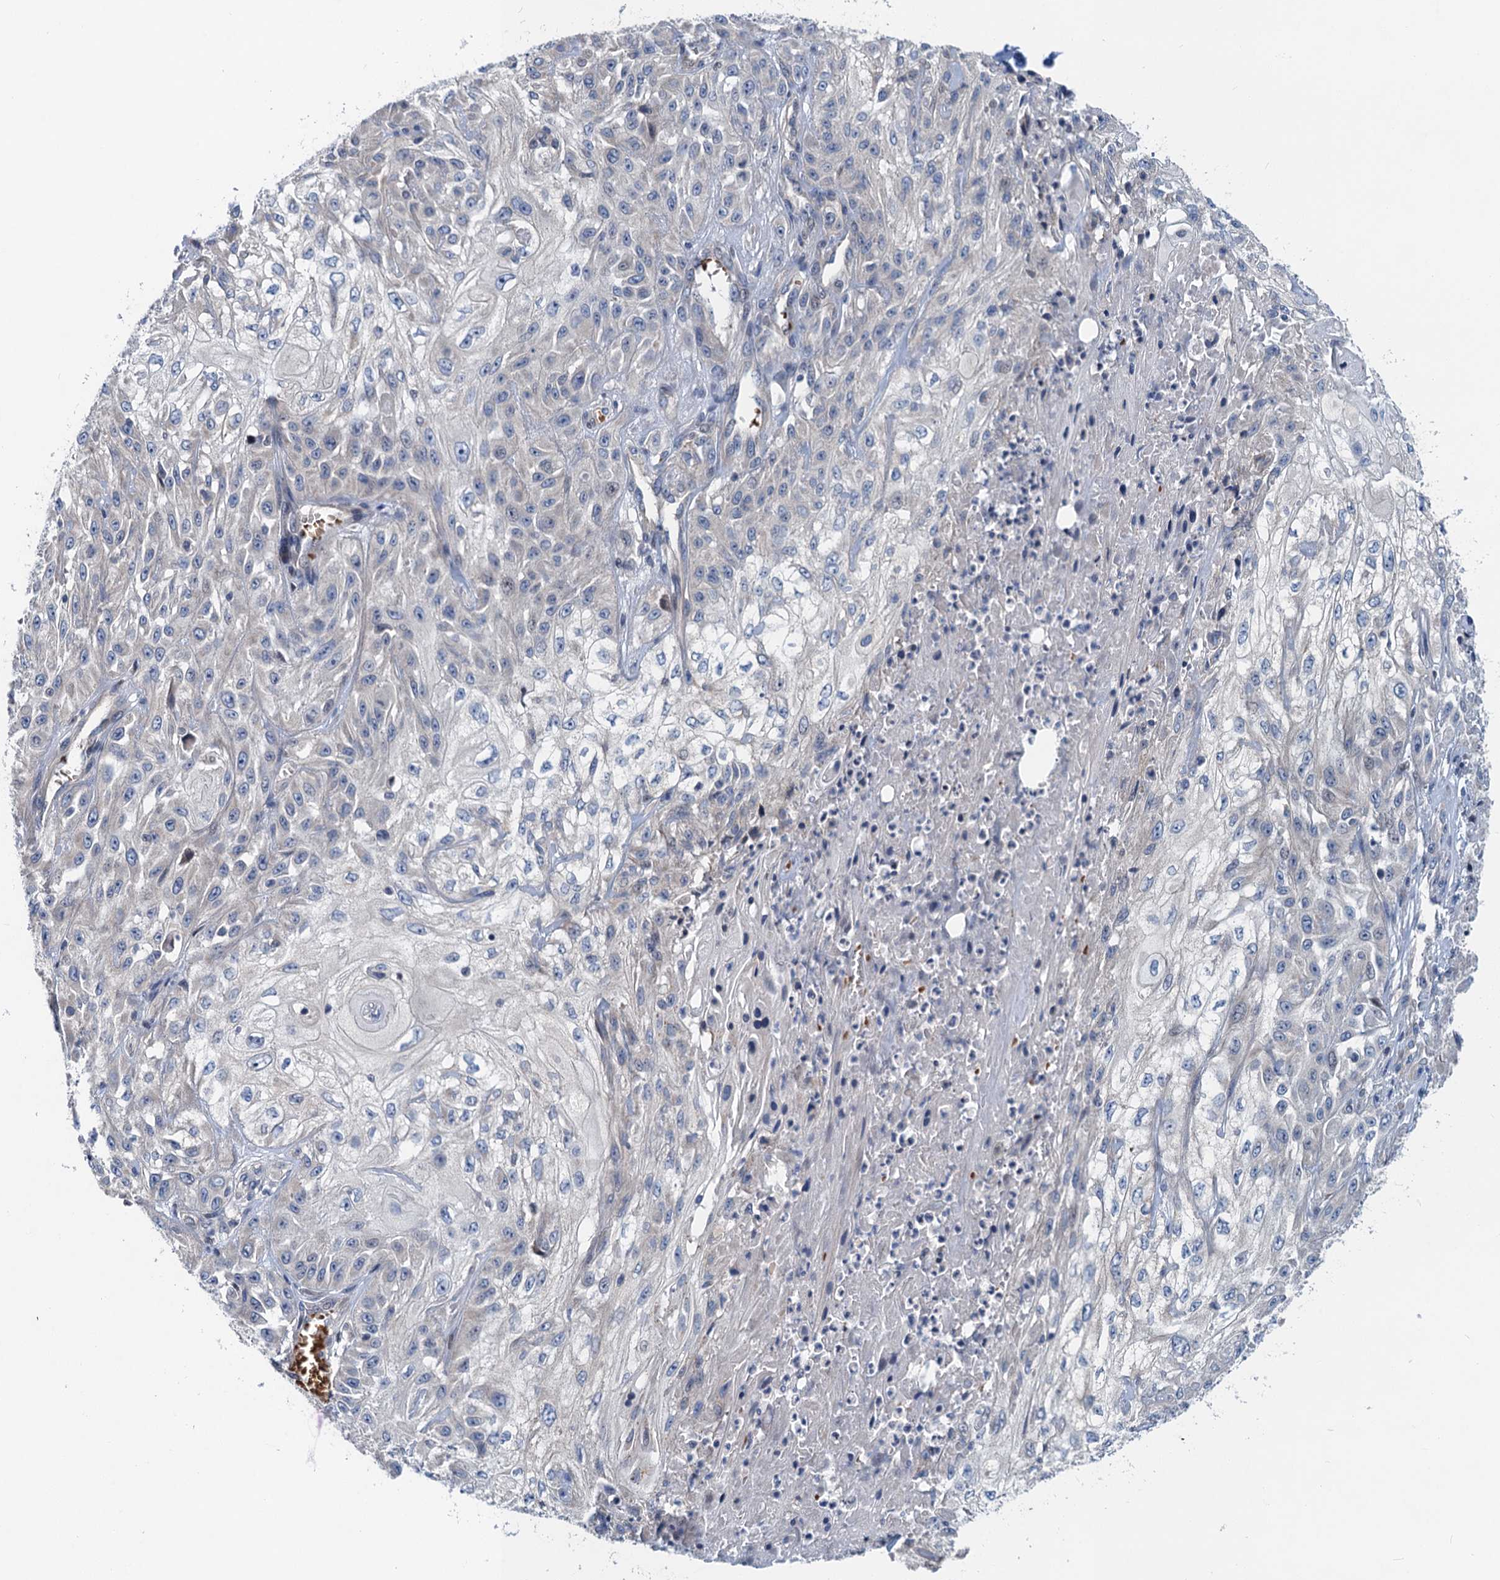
{"staining": {"intensity": "negative", "quantity": "none", "location": "none"}, "tissue": "skin cancer", "cell_type": "Tumor cells", "image_type": "cancer", "snomed": [{"axis": "morphology", "description": "Squamous cell carcinoma, NOS"}, {"axis": "morphology", "description": "Squamous cell carcinoma, metastatic, NOS"}, {"axis": "topography", "description": "Skin"}, {"axis": "topography", "description": "Lymph node"}], "caption": "Immunohistochemistry image of neoplastic tissue: human skin cancer stained with DAB reveals no significant protein staining in tumor cells.", "gene": "NBEA", "patient": {"sex": "male", "age": 75}}